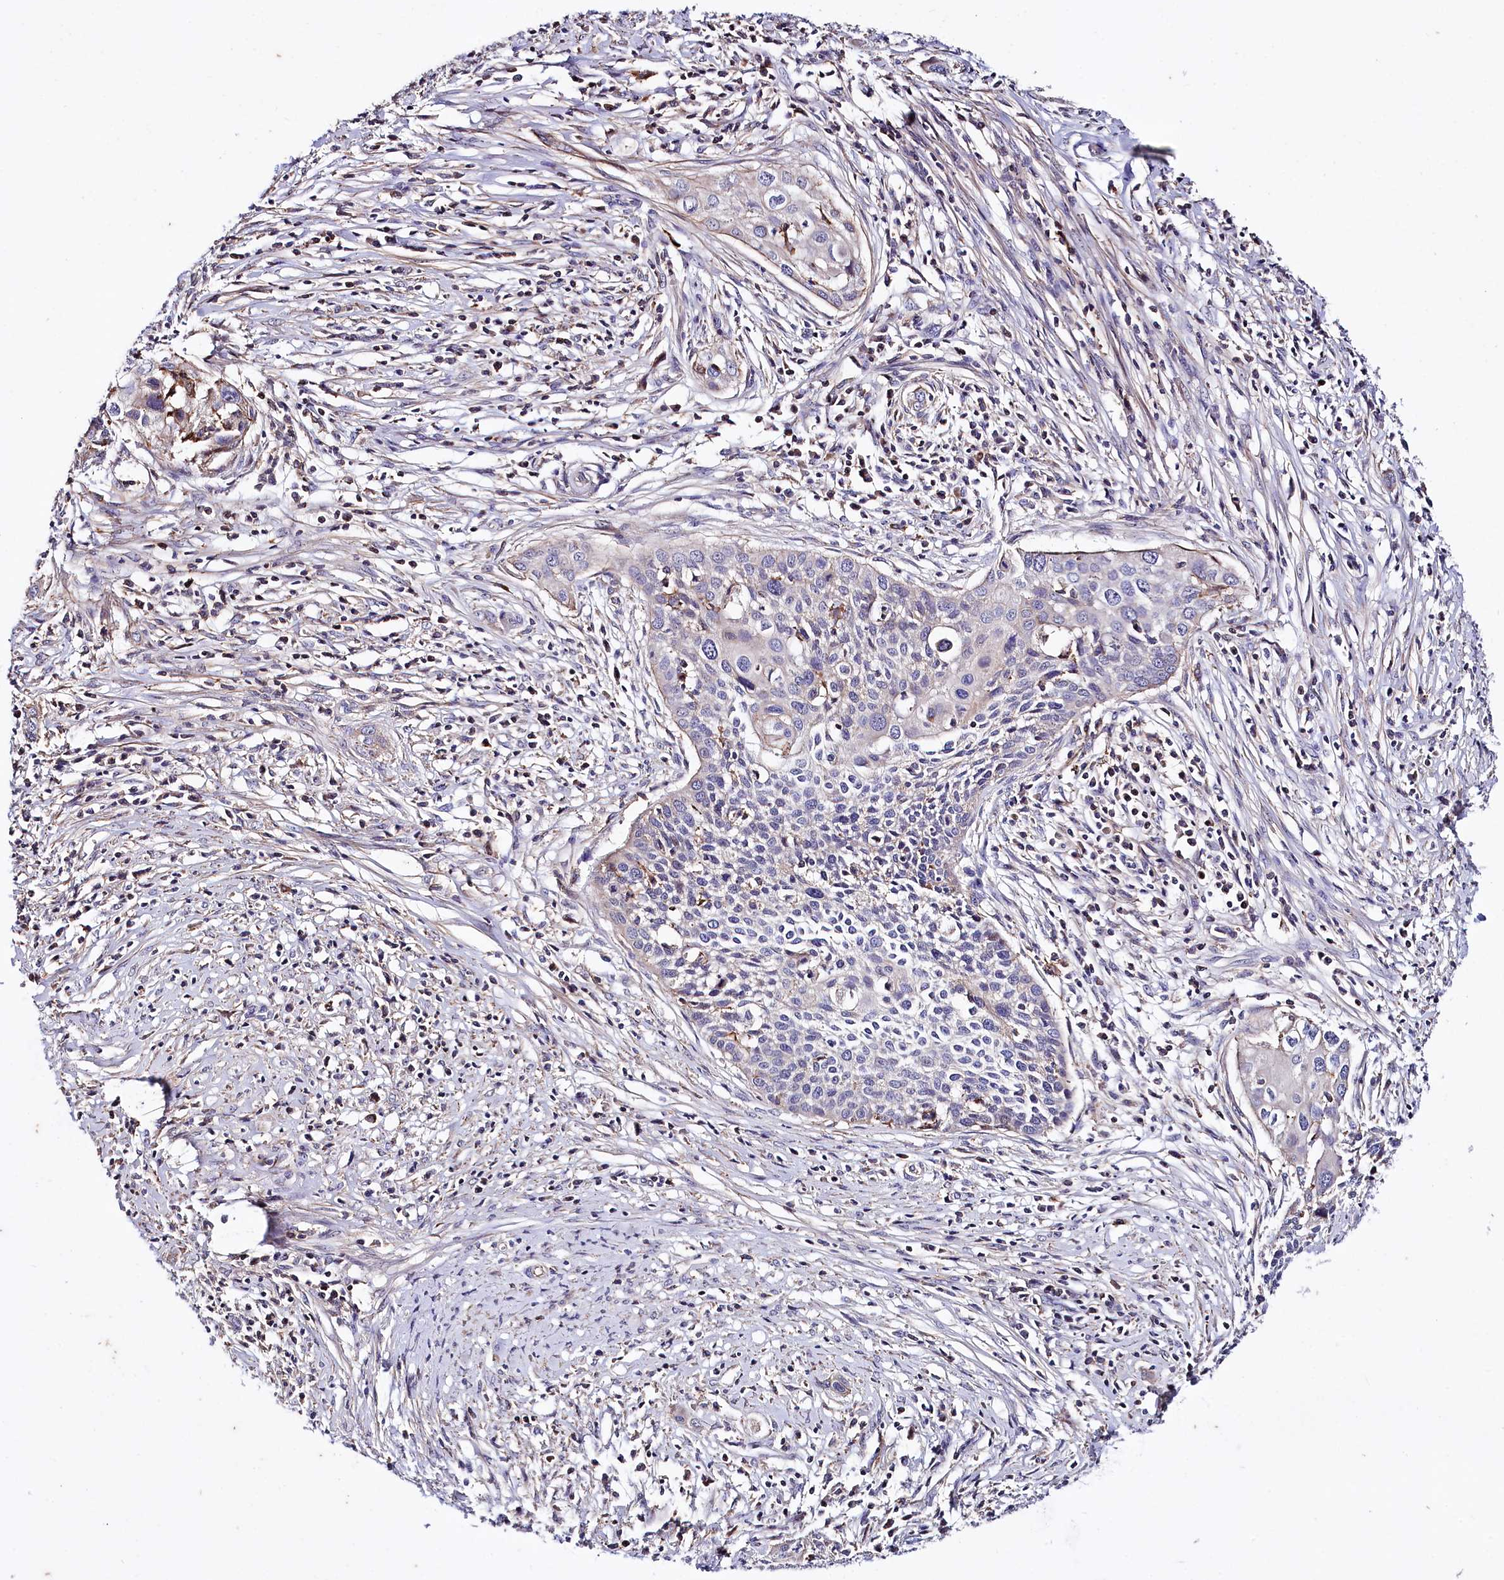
{"staining": {"intensity": "negative", "quantity": "none", "location": "none"}, "tissue": "cervical cancer", "cell_type": "Tumor cells", "image_type": "cancer", "snomed": [{"axis": "morphology", "description": "Squamous cell carcinoma, NOS"}, {"axis": "topography", "description": "Cervix"}], "caption": "The histopathology image displays no significant positivity in tumor cells of cervical squamous cell carcinoma. Brightfield microscopy of immunohistochemistry (IHC) stained with DAB (brown) and hematoxylin (blue), captured at high magnification.", "gene": "RPUSD3", "patient": {"sex": "female", "age": 34}}